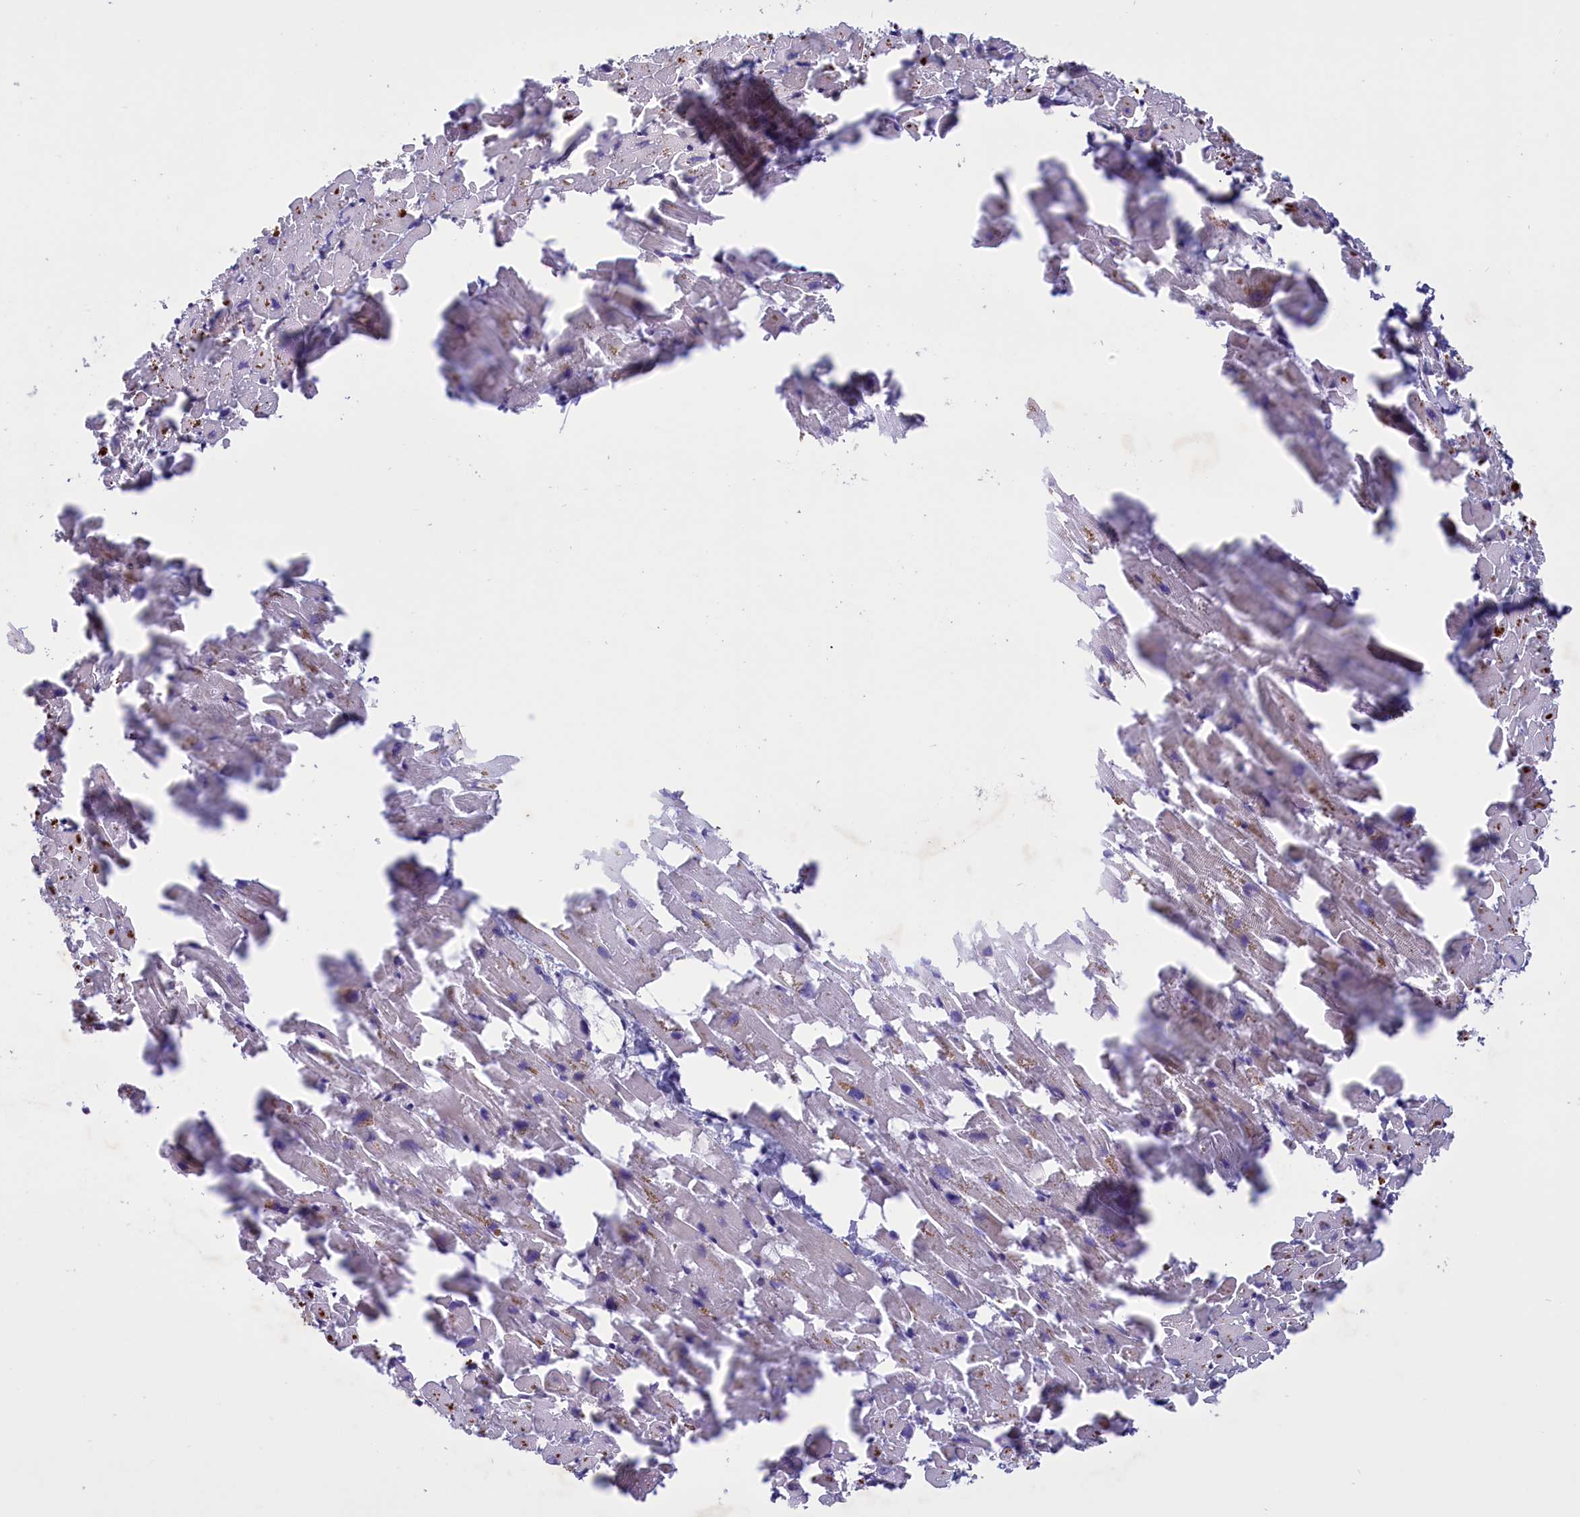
{"staining": {"intensity": "moderate", "quantity": "25%-75%", "location": "cytoplasmic/membranous"}, "tissue": "heart muscle", "cell_type": "Cardiomyocytes", "image_type": "normal", "snomed": [{"axis": "morphology", "description": "Normal tissue, NOS"}, {"axis": "topography", "description": "Heart"}], "caption": "The image shows immunohistochemical staining of benign heart muscle. There is moderate cytoplasmic/membranous positivity is seen in about 25%-75% of cardiomyocytes. The protein is stained brown, and the nuclei are stained in blue (DAB IHC with brightfield microscopy, high magnification).", "gene": "CORO2A", "patient": {"sex": "female", "age": 64}}